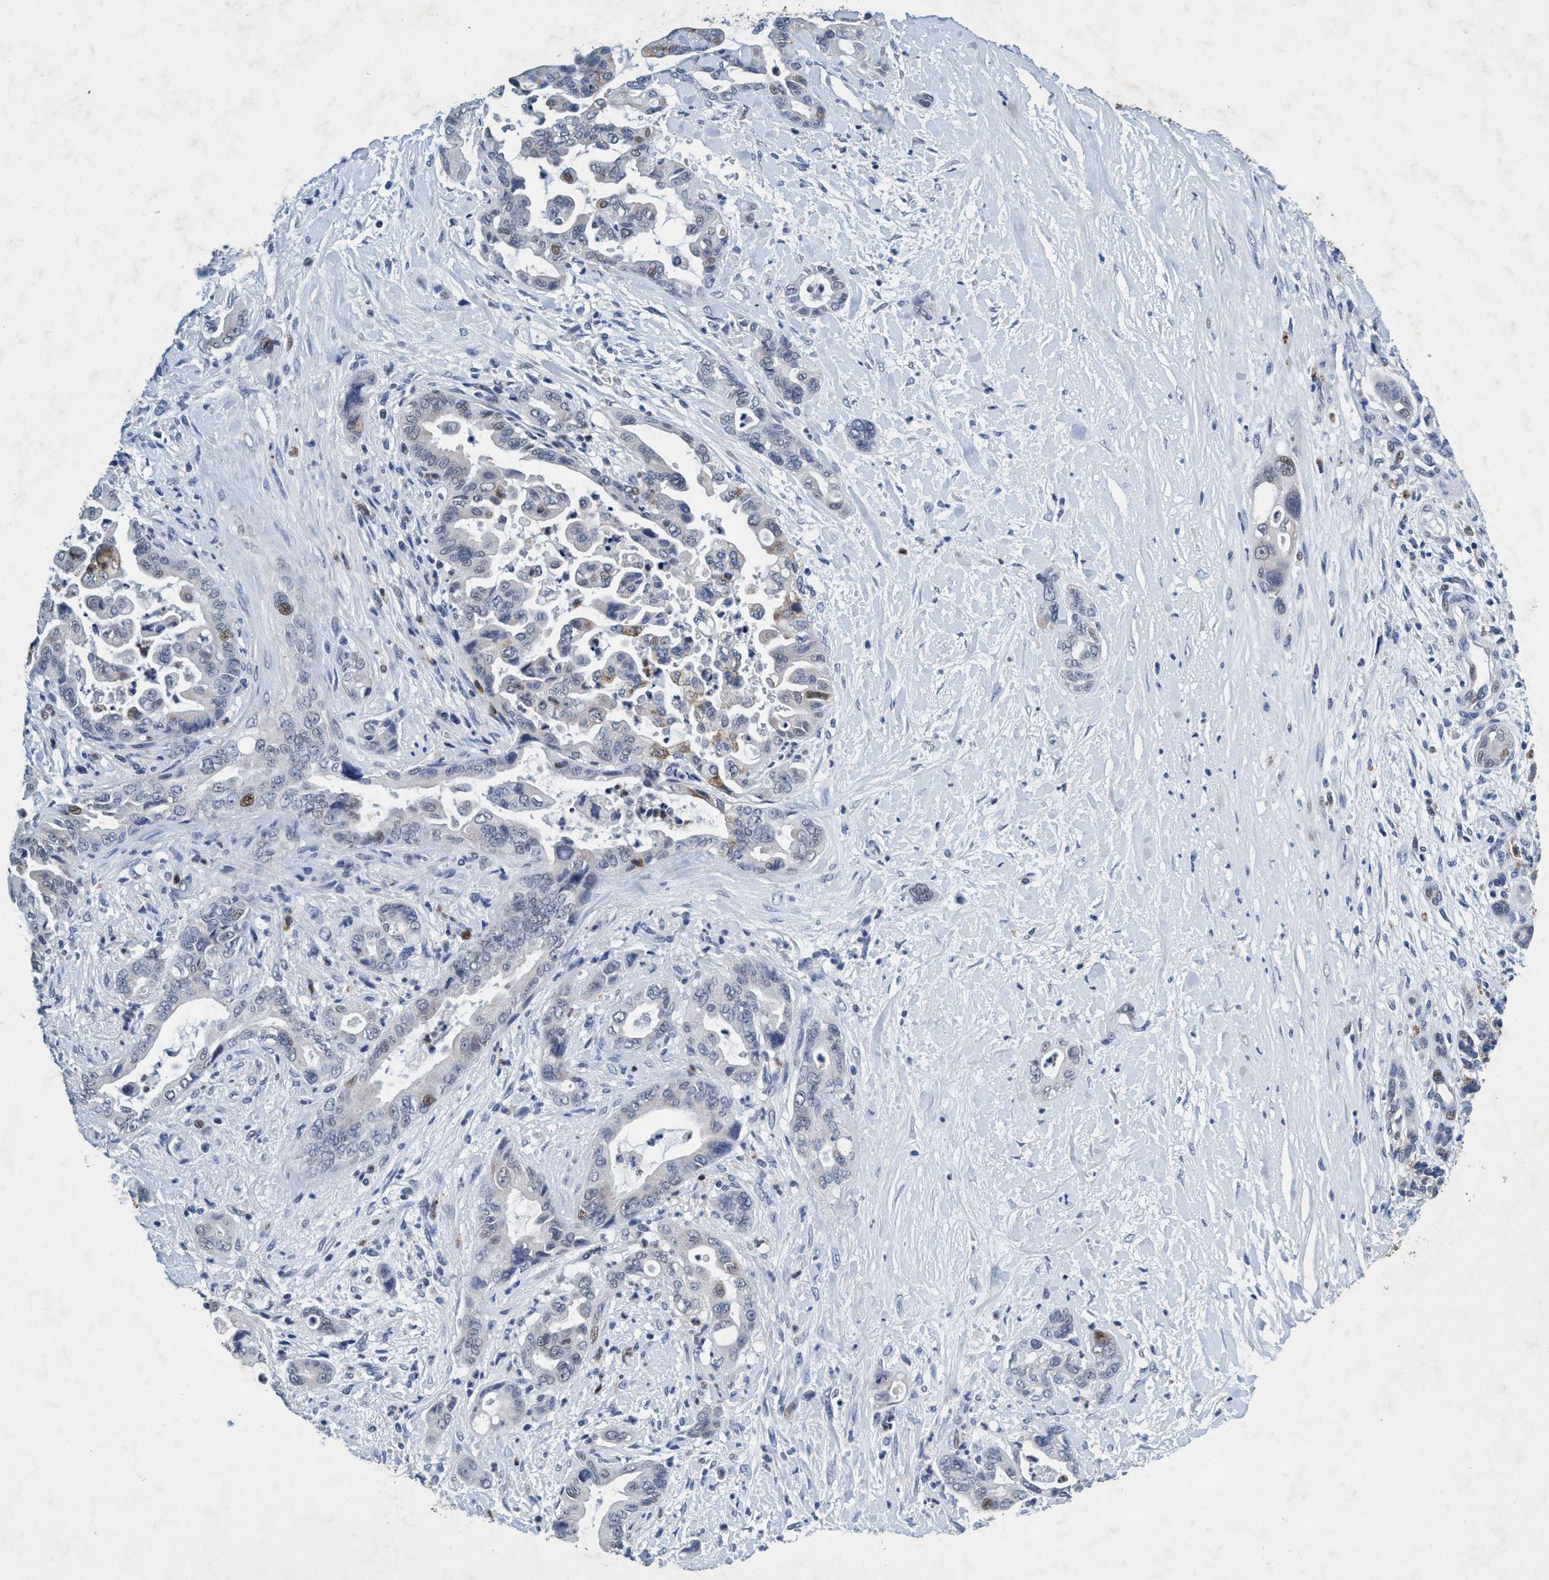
{"staining": {"intensity": "moderate", "quantity": "<25%", "location": "cytoplasmic/membranous"}, "tissue": "pancreatic cancer", "cell_type": "Tumor cells", "image_type": "cancer", "snomed": [{"axis": "morphology", "description": "Adenocarcinoma, NOS"}, {"axis": "topography", "description": "Pancreas"}], "caption": "Protein expression analysis of human pancreatic cancer reveals moderate cytoplasmic/membranous staining in approximately <25% of tumor cells. Immunohistochemistry stains the protein of interest in brown and the nuclei are stained blue.", "gene": "GRB14", "patient": {"sex": "male", "age": 70}}